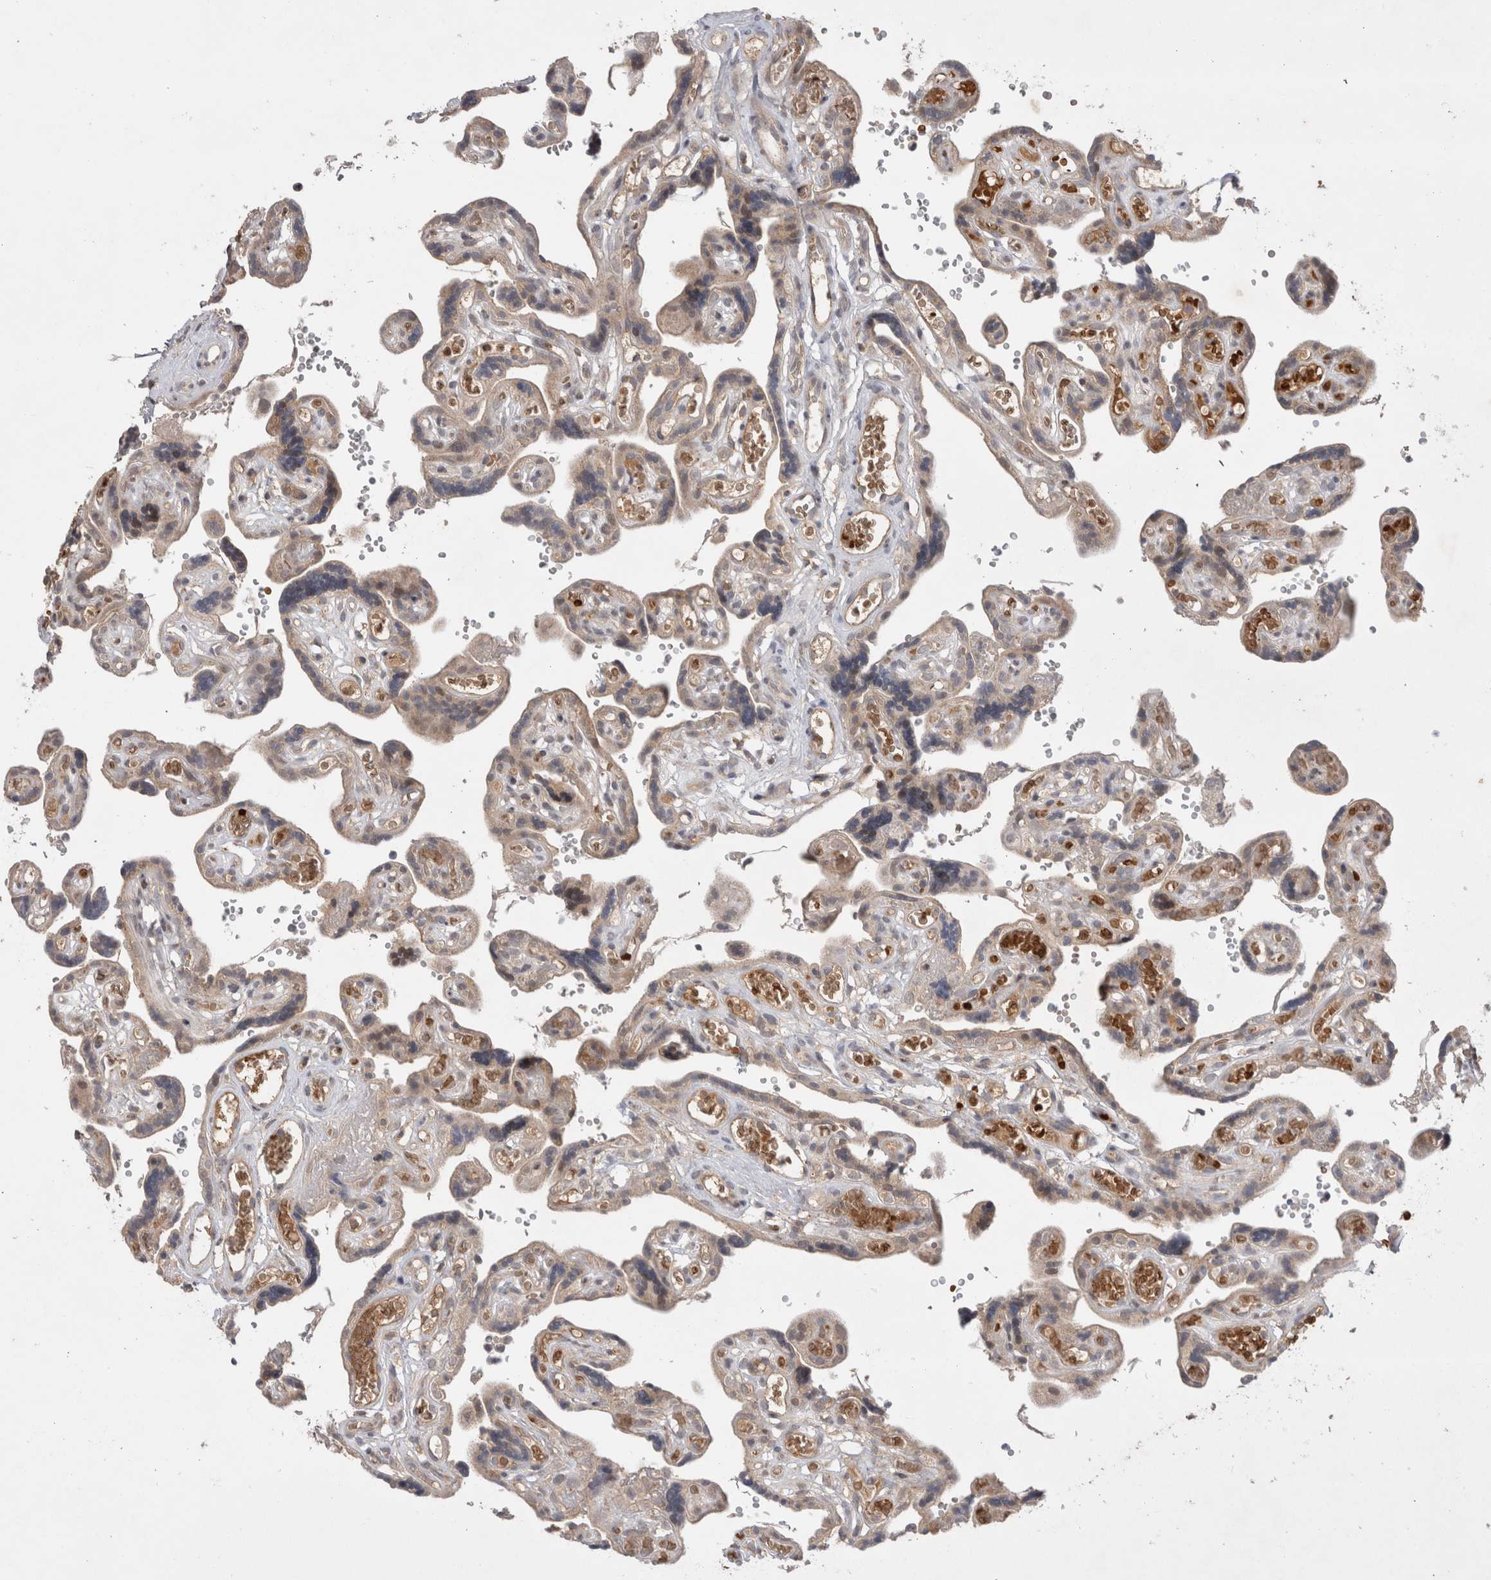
{"staining": {"intensity": "weak", "quantity": ">75%", "location": "cytoplasmic/membranous"}, "tissue": "placenta", "cell_type": "Decidual cells", "image_type": "normal", "snomed": [{"axis": "morphology", "description": "Normal tissue, NOS"}, {"axis": "topography", "description": "Placenta"}], "caption": "A photomicrograph of placenta stained for a protein demonstrates weak cytoplasmic/membranous brown staining in decidual cells. The protein is stained brown, and the nuclei are stained in blue (DAB (3,3'-diaminobenzidine) IHC with brightfield microscopy, high magnification).", "gene": "PLEKHM1", "patient": {"sex": "female", "age": 30}}